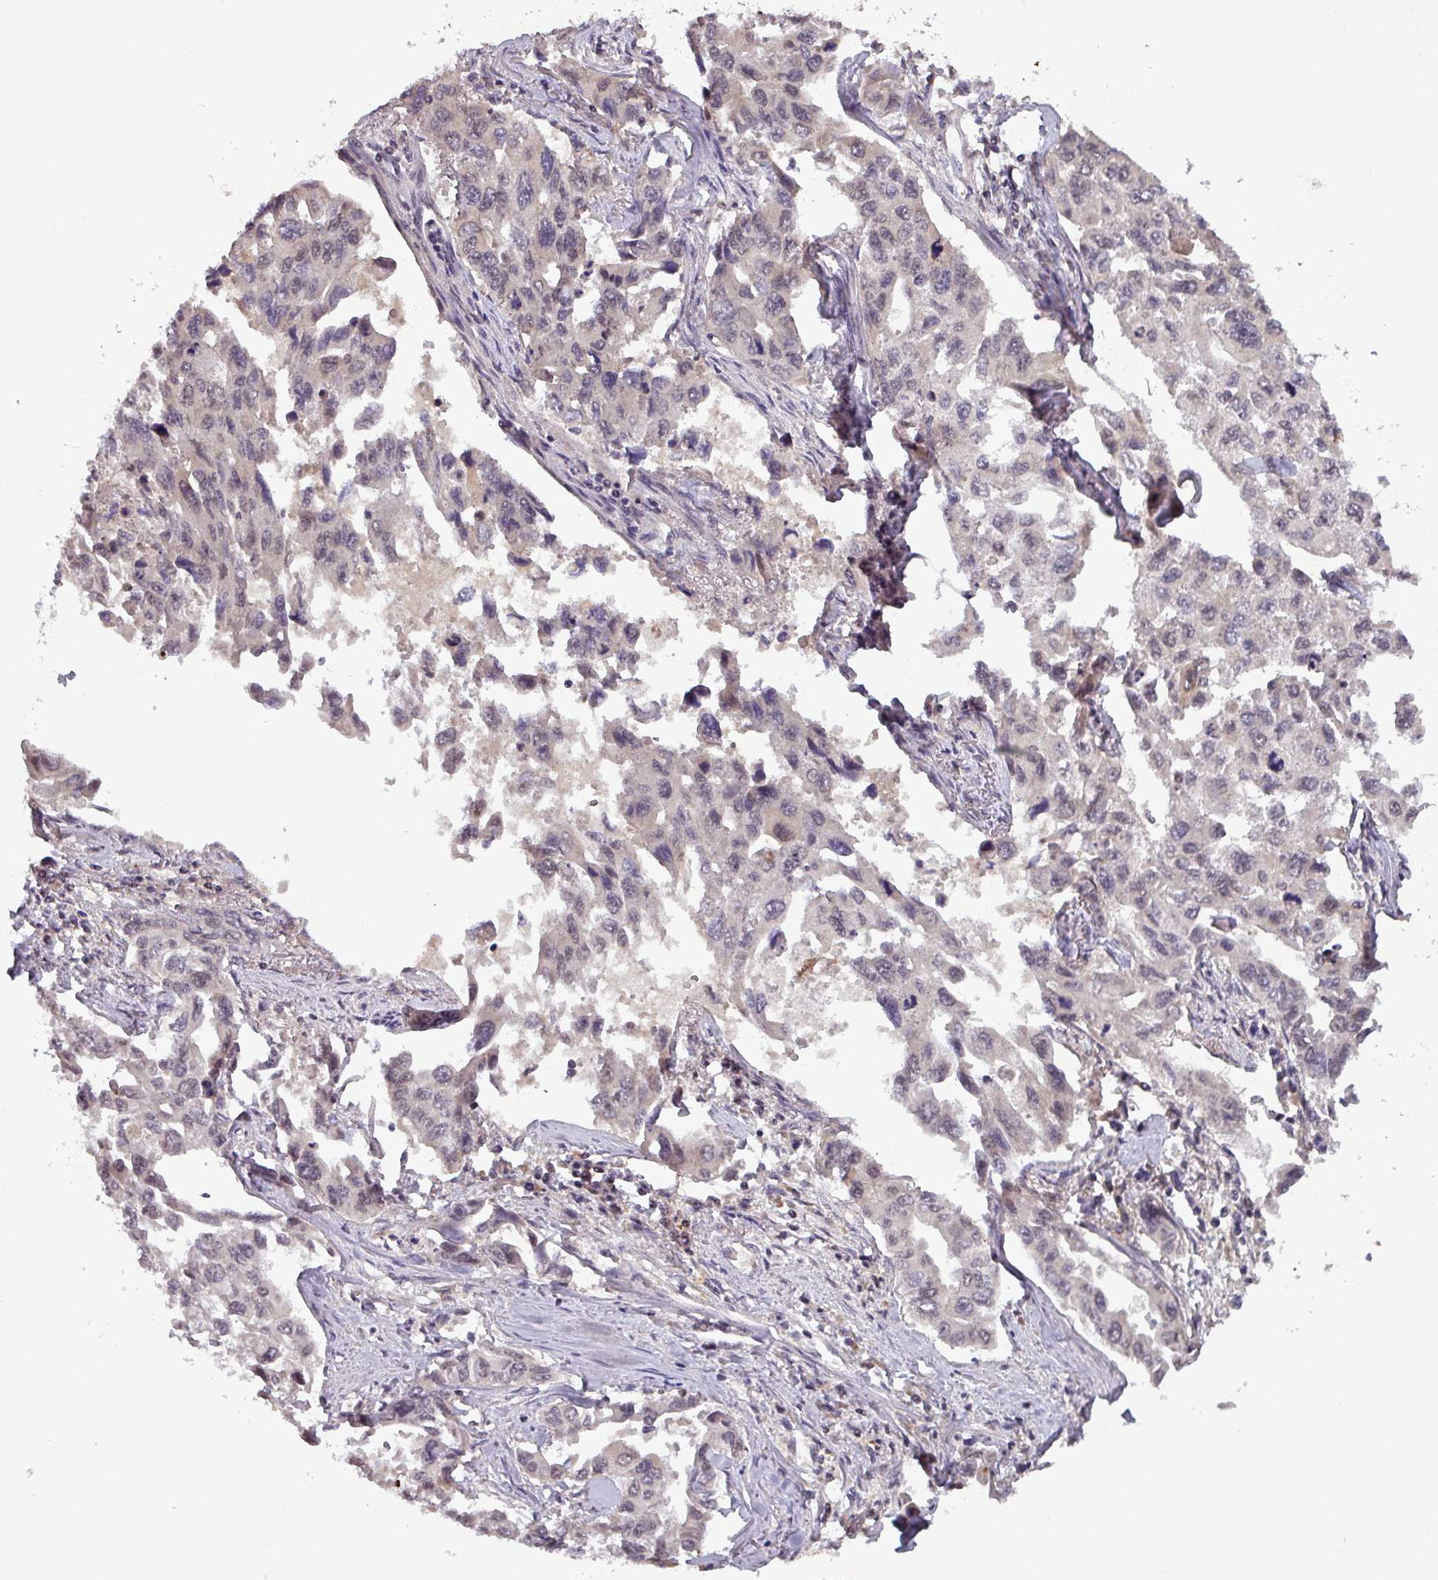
{"staining": {"intensity": "weak", "quantity": "<25%", "location": "nuclear"}, "tissue": "lung cancer", "cell_type": "Tumor cells", "image_type": "cancer", "snomed": [{"axis": "morphology", "description": "Adenocarcinoma, NOS"}, {"axis": "topography", "description": "Lung"}], "caption": "This is an IHC image of adenocarcinoma (lung). There is no staining in tumor cells.", "gene": "NOB1", "patient": {"sex": "male", "age": 64}}